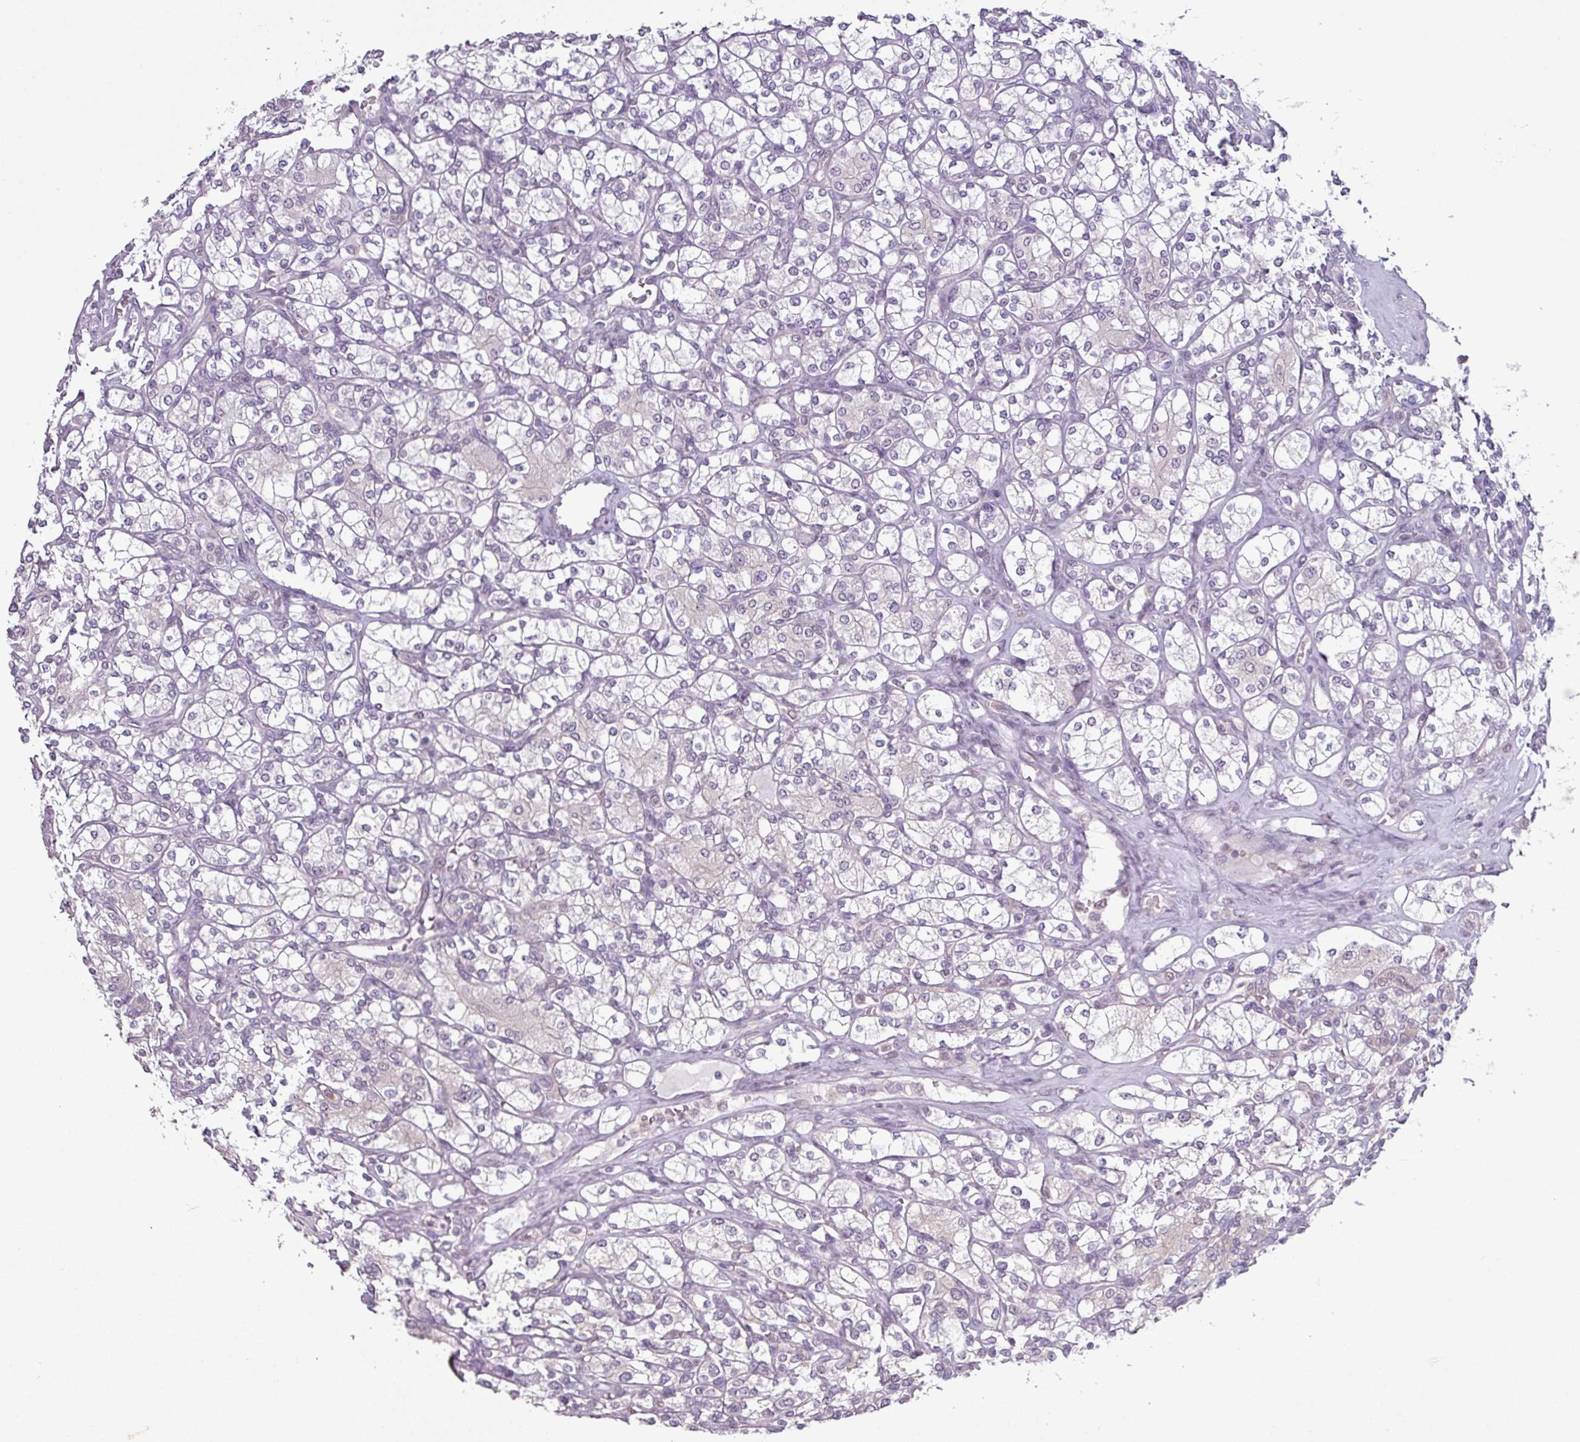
{"staining": {"intensity": "negative", "quantity": "none", "location": "none"}, "tissue": "renal cancer", "cell_type": "Tumor cells", "image_type": "cancer", "snomed": [{"axis": "morphology", "description": "Adenocarcinoma, NOS"}, {"axis": "topography", "description": "Kidney"}], "caption": "This is an immunohistochemistry (IHC) photomicrograph of human renal cancer. There is no expression in tumor cells.", "gene": "TTLL12", "patient": {"sex": "male", "age": 77}}